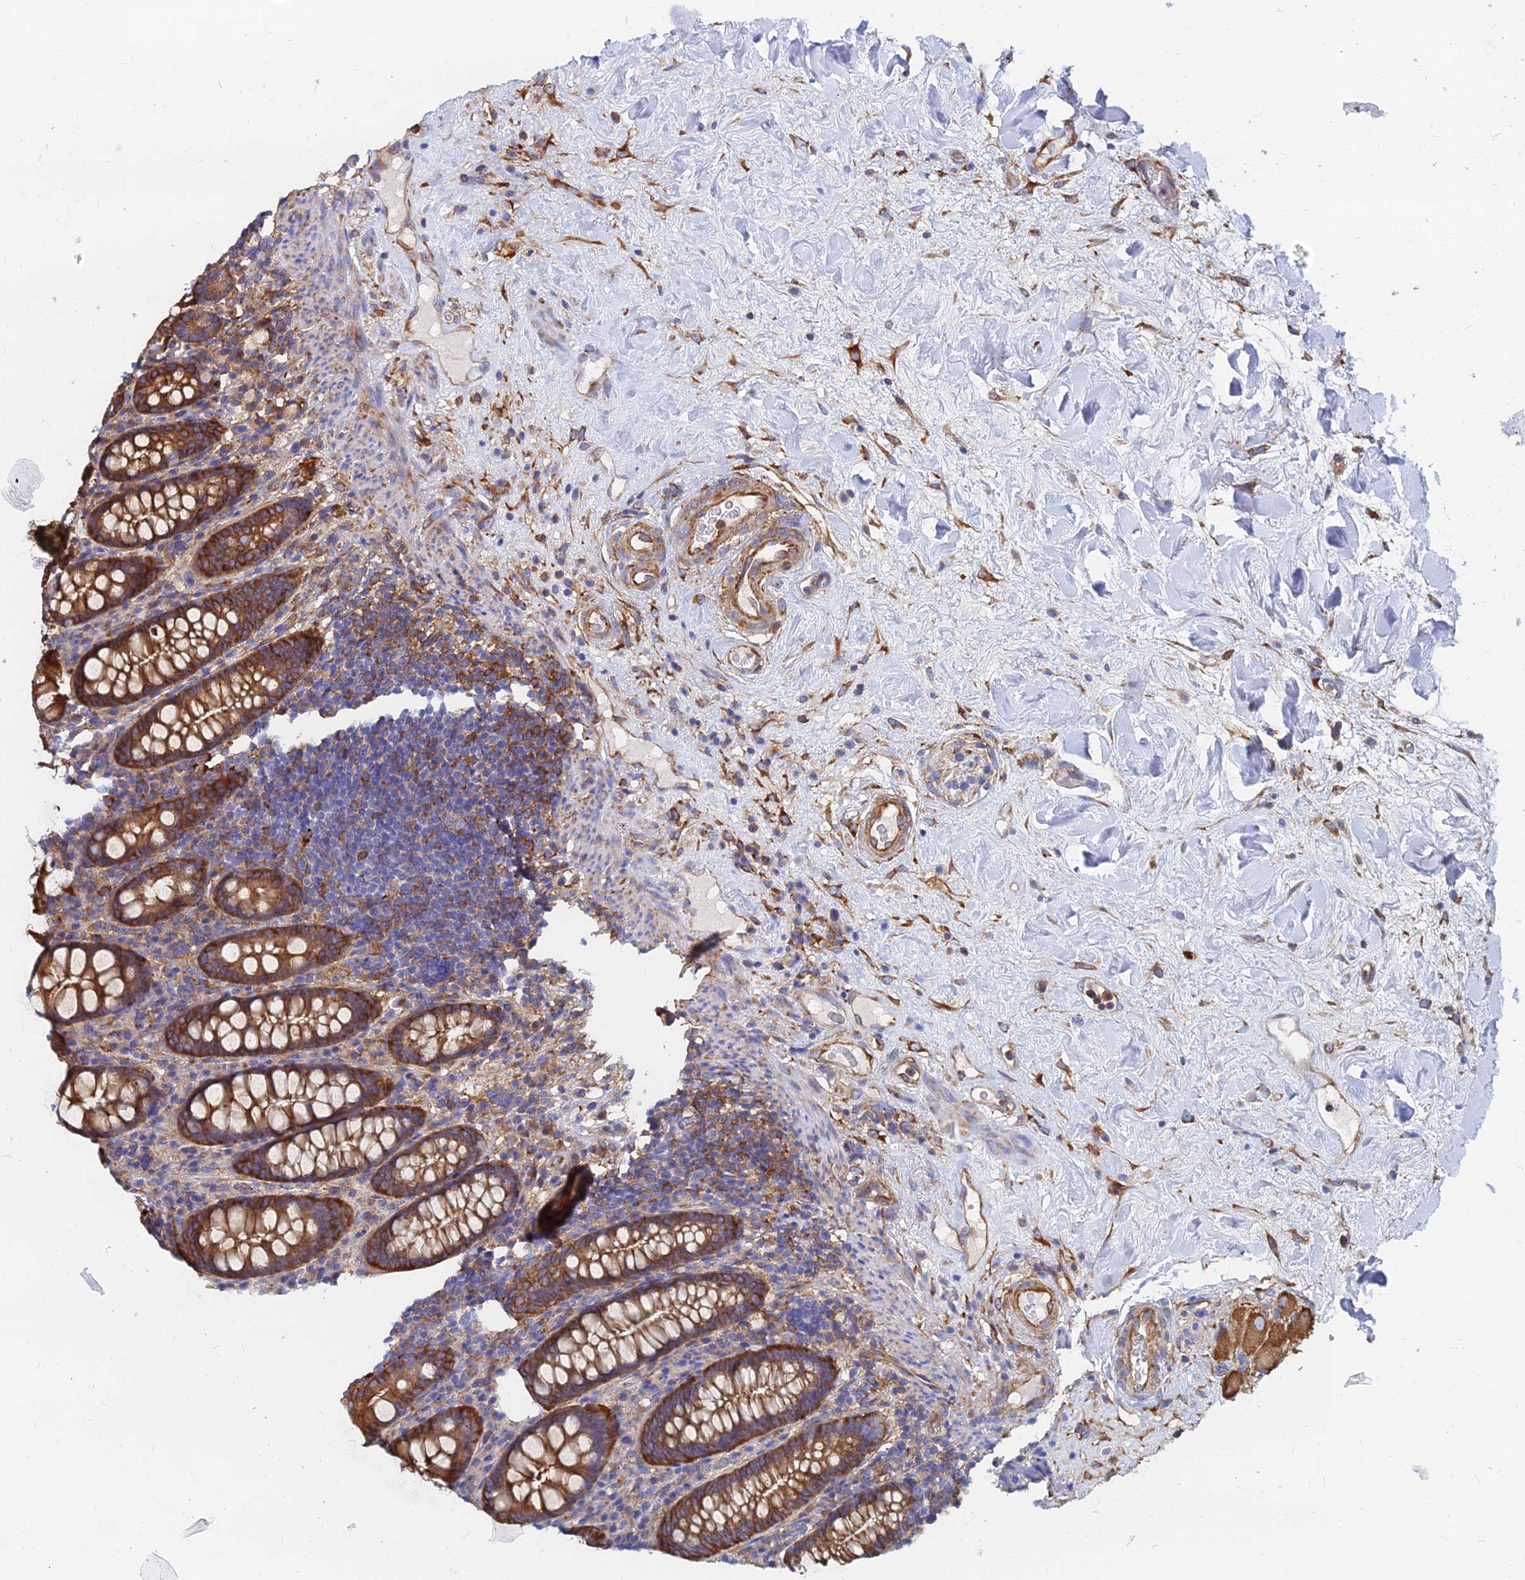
{"staining": {"intensity": "moderate", "quantity": ">75%", "location": "cytoplasmic/membranous"}, "tissue": "colon", "cell_type": "Endothelial cells", "image_type": "normal", "snomed": [{"axis": "morphology", "description": "Normal tissue, NOS"}, {"axis": "topography", "description": "Colon"}], "caption": "Brown immunohistochemical staining in benign colon reveals moderate cytoplasmic/membranous positivity in about >75% of endothelial cells. (Stains: DAB in brown, nuclei in blue, Microscopy: brightfield microscopy at high magnification).", "gene": "FFAR3", "patient": {"sex": "female", "age": 79}}